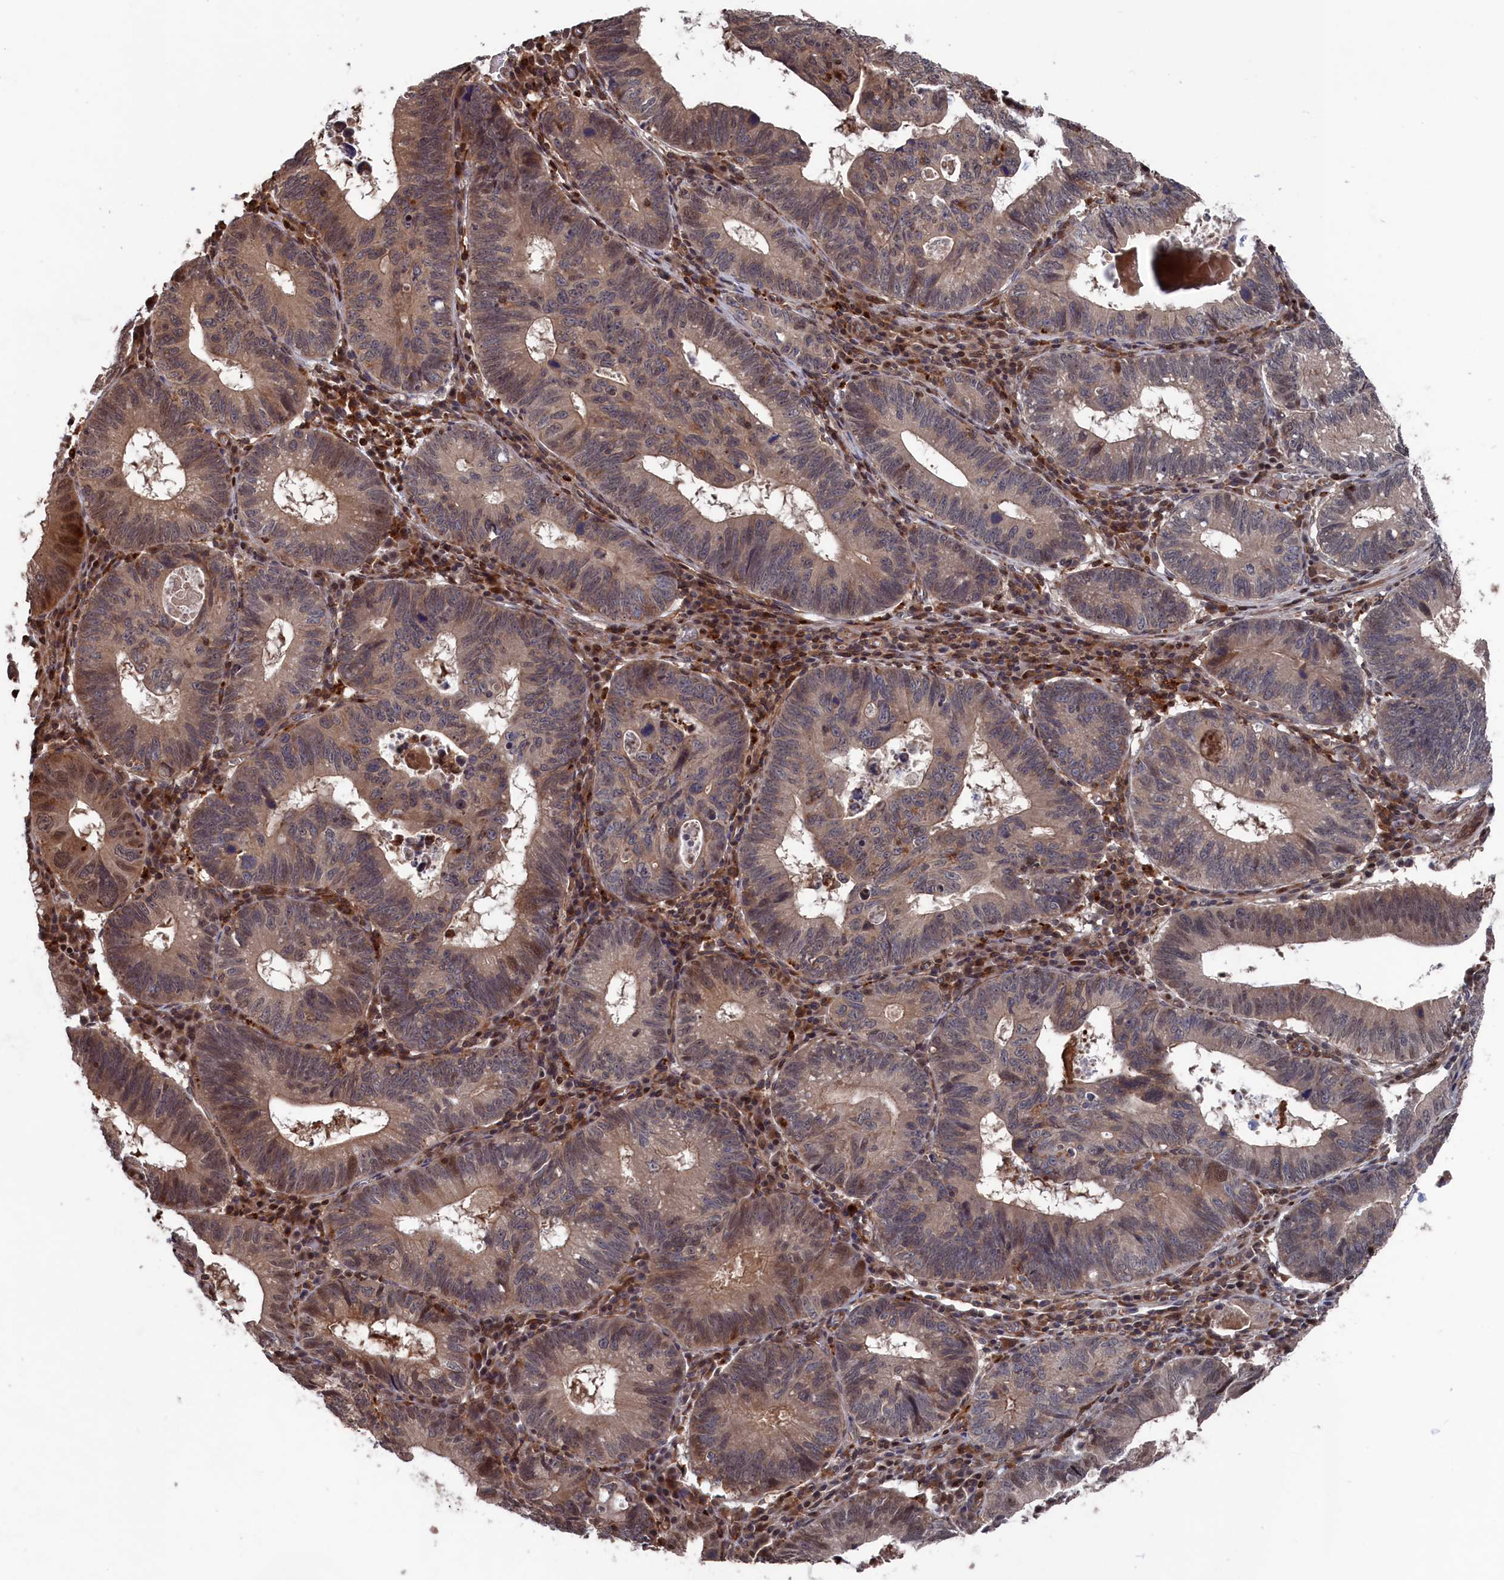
{"staining": {"intensity": "weak", "quantity": "25%-75%", "location": "cytoplasmic/membranous,nuclear"}, "tissue": "stomach cancer", "cell_type": "Tumor cells", "image_type": "cancer", "snomed": [{"axis": "morphology", "description": "Adenocarcinoma, NOS"}, {"axis": "topography", "description": "Stomach"}], "caption": "Stomach adenocarcinoma stained with DAB (3,3'-diaminobenzidine) immunohistochemistry shows low levels of weak cytoplasmic/membranous and nuclear expression in about 25%-75% of tumor cells.", "gene": "PLA2G15", "patient": {"sex": "male", "age": 59}}